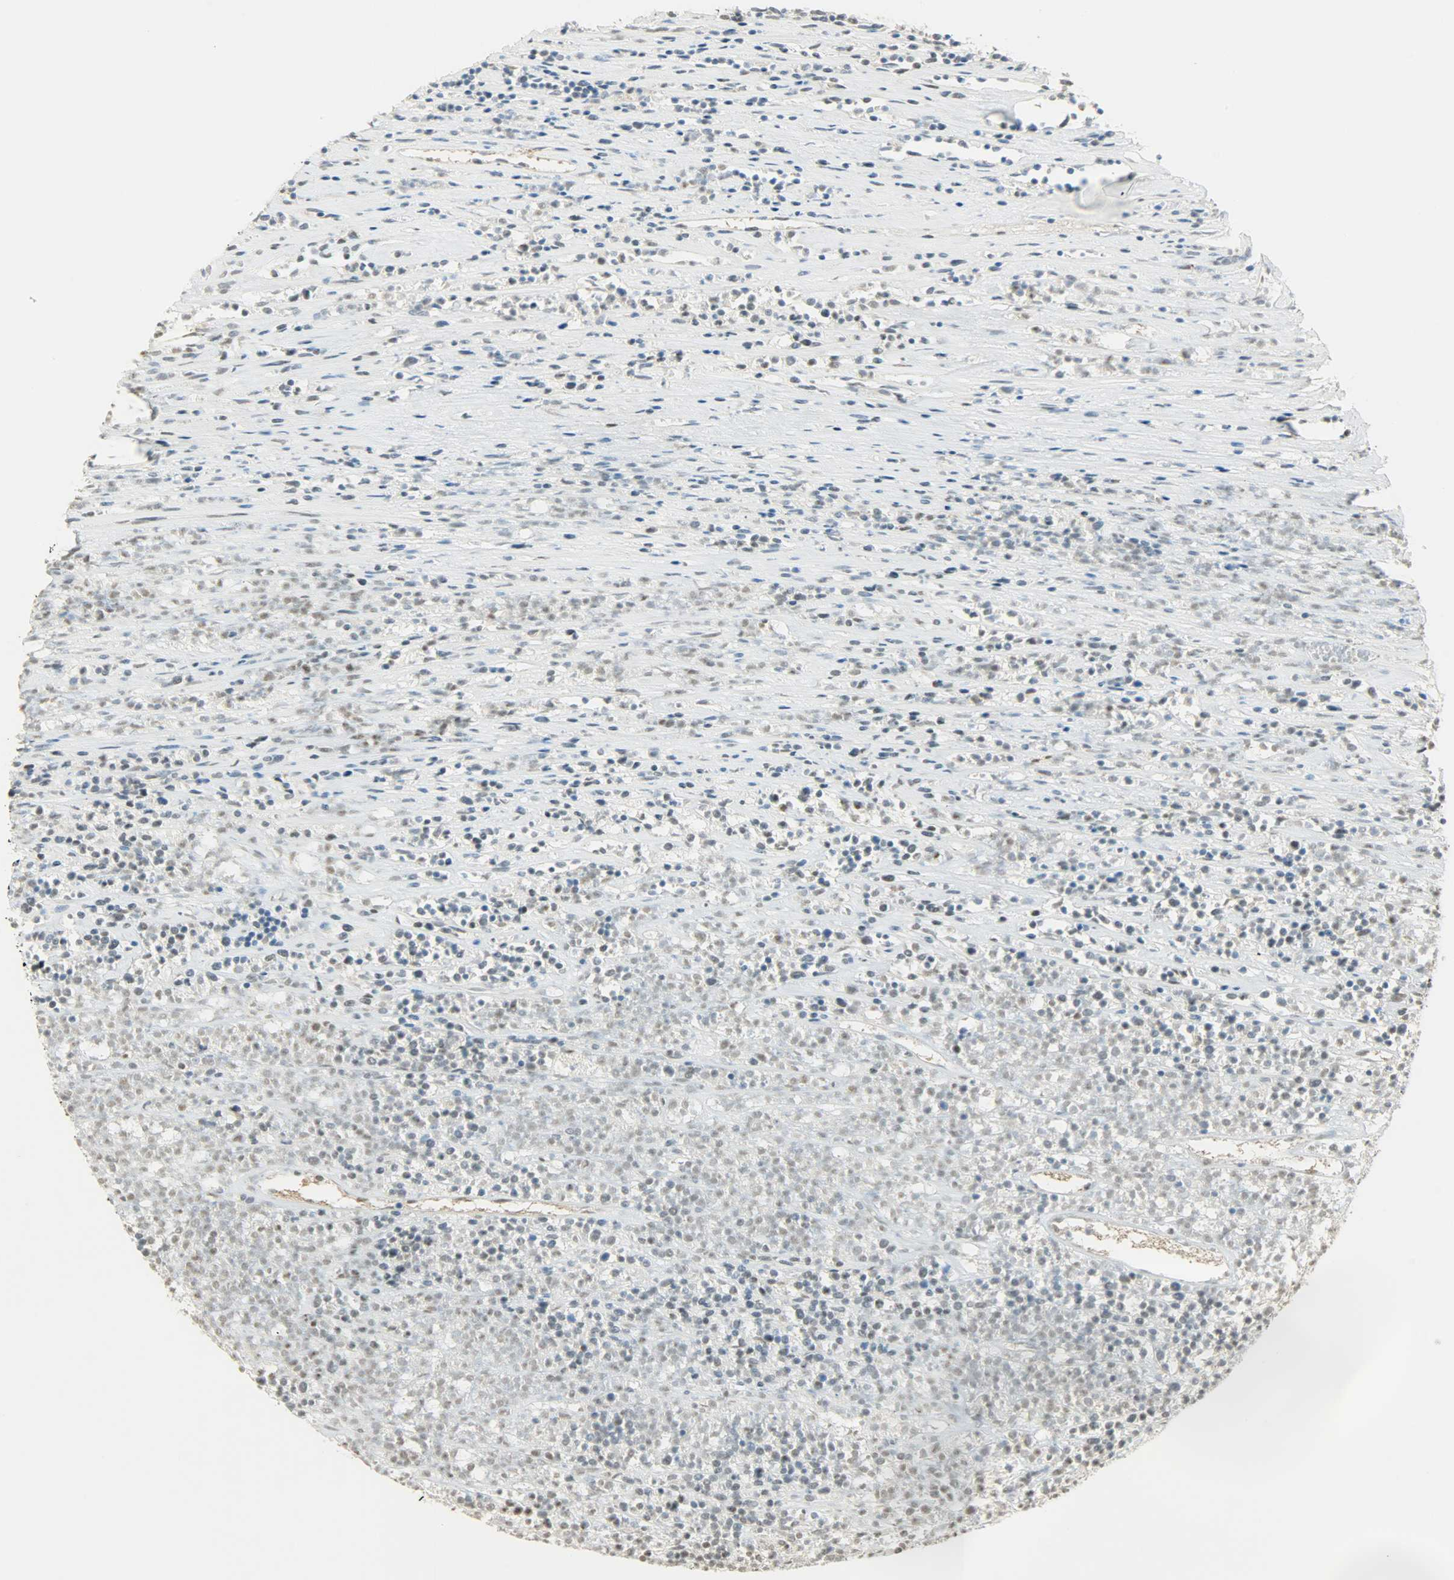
{"staining": {"intensity": "negative", "quantity": "none", "location": "none"}, "tissue": "lymphoma", "cell_type": "Tumor cells", "image_type": "cancer", "snomed": [{"axis": "morphology", "description": "Malignant lymphoma, non-Hodgkin's type, High grade"}, {"axis": "topography", "description": "Lymph node"}], "caption": "DAB immunohistochemical staining of lymphoma demonstrates no significant positivity in tumor cells.", "gene": "MYEF2", "patient": {"sex": "female", "age": 73}}